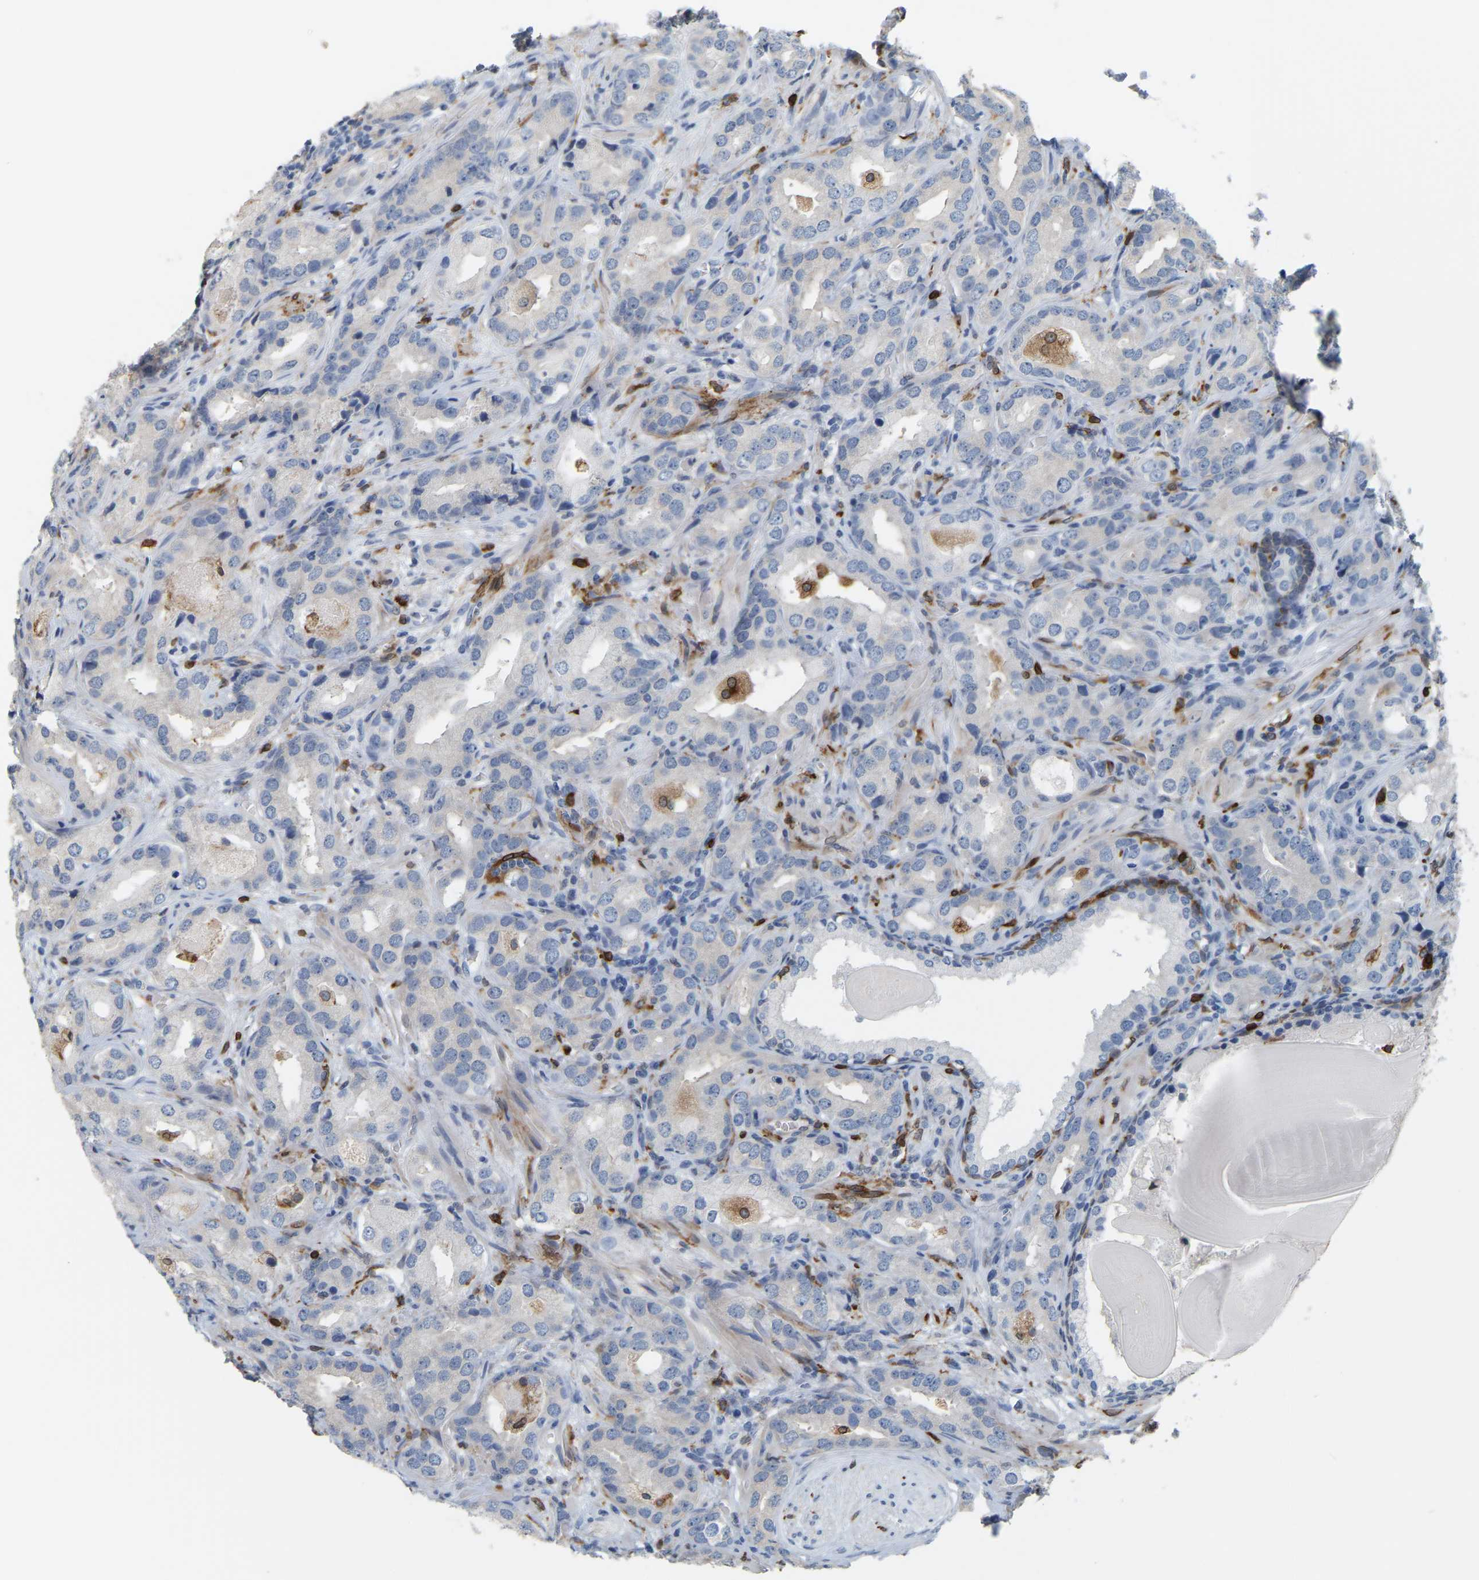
{"staining": {"intensity": "negative", "quantity": "none", "location": "none"}, "tissue": "prostate cancer", "cell_type": "Tumor cells", "image_type": "cancer", "snomed": [{"axis": "morphology", "description": "Adenocarcinoma, High grade"}, {"axis": "topography", "description": "Prostate"}], "caption": "Immunohistochemical staining of human prostate cancer (adenocarcinoma (high-grade)) reveals no significant expression in tumor cells.", "gene": "PTGS1", "patient": {"sex": "male", "age": 63}}